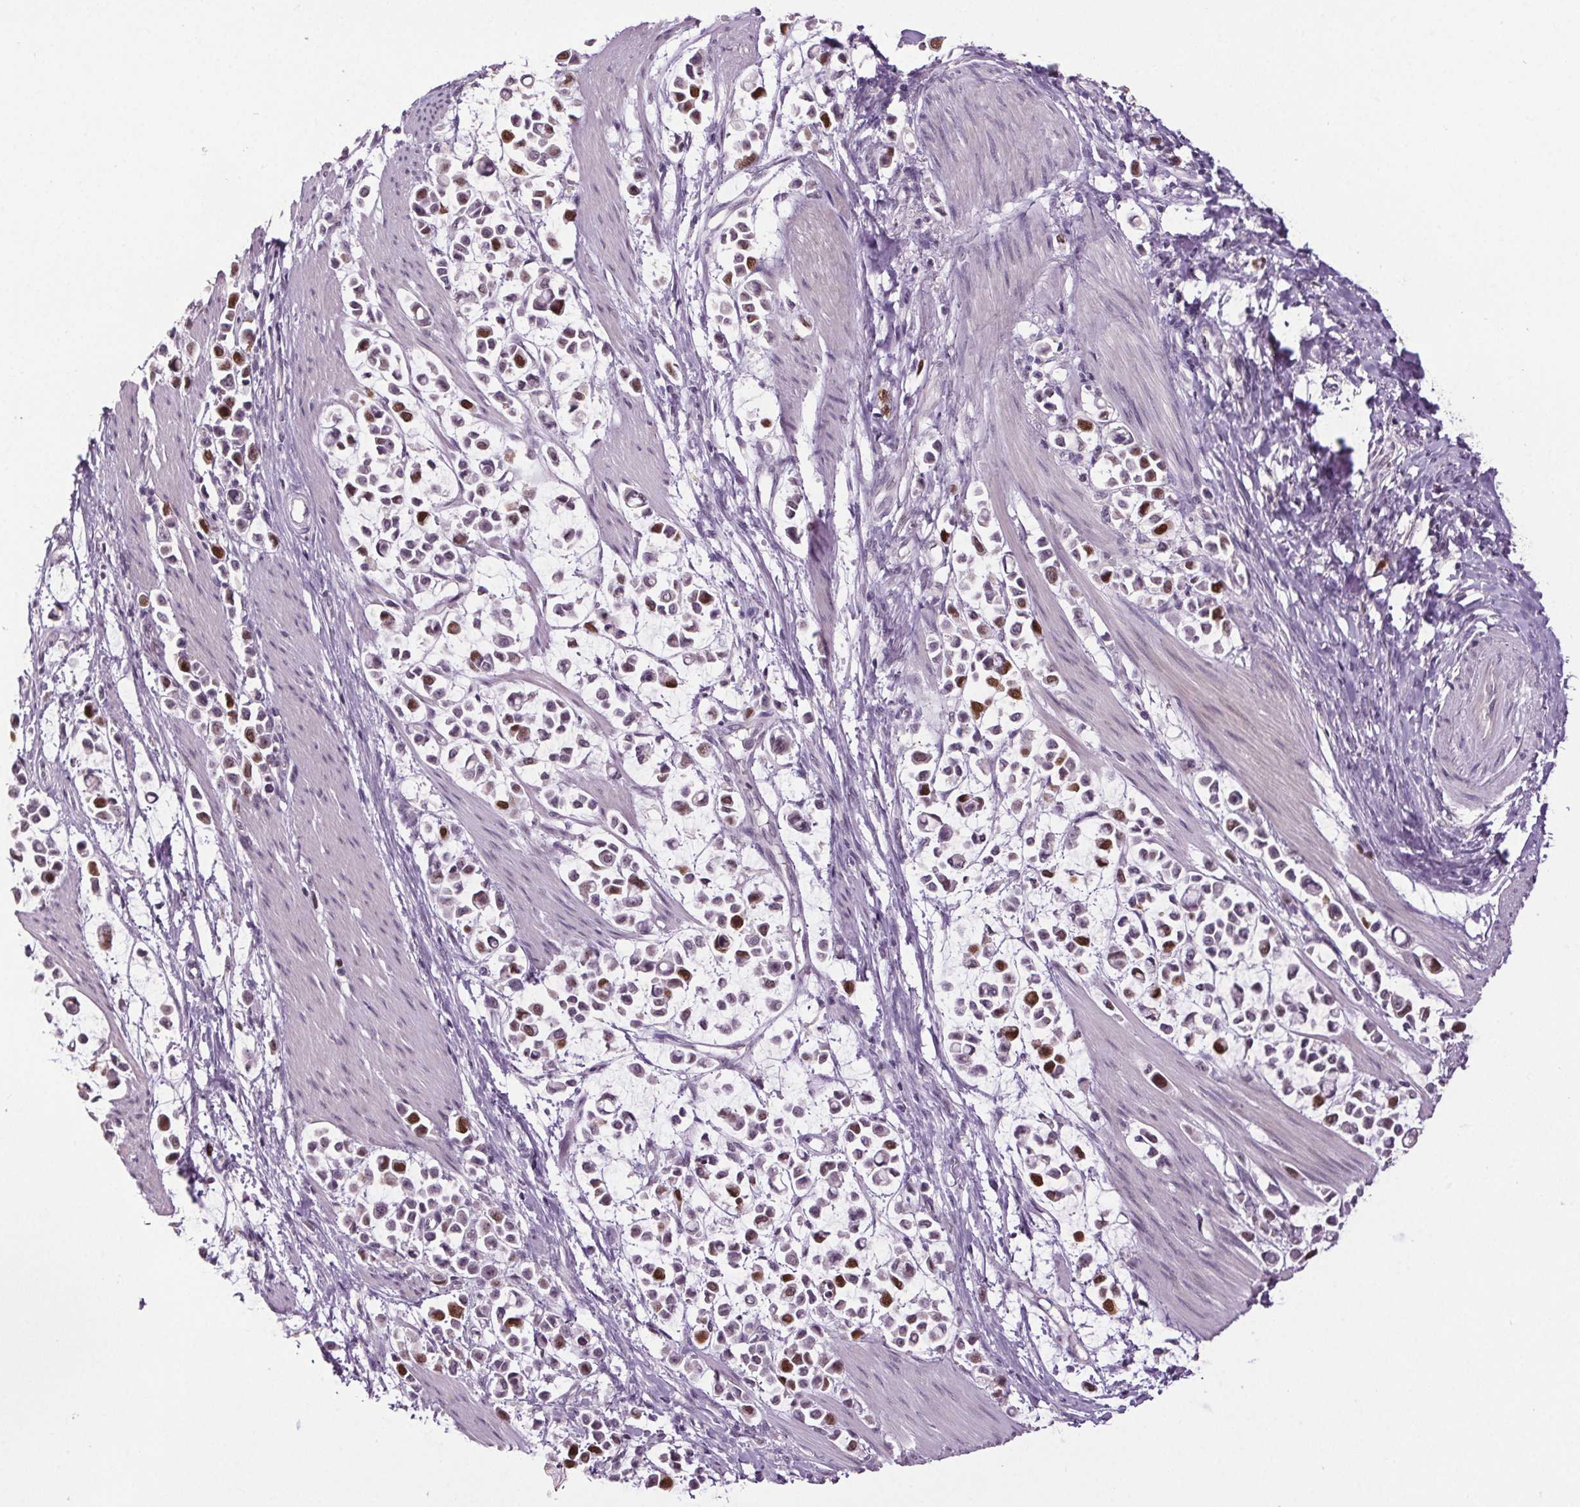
{"staining": {"intensity": "moderate", "quantity": "25%-75%", "location": "nuclear"}, "tissue": "stomach cancer", "cell_type": "Tumor cells", "image_type": "cancer", "snomed": [{"axis": "morphology", "description": "Adenocarcinoma, NOS"}, {"axis": "topography", "description": "Stomach"}], "caption": "The image reveals staining of stomach adenocarcinoma, revealing moderate nuclear protein expression (brown color) within tumor cells. The staining was performed using DAB (3,3'-diaminobenzidine), with brown indicating positive protein expression. Nuclei are stained blue with hematoxylin.", "gene": "CENPF", "patient": {"sex": "male", "age": 82}}